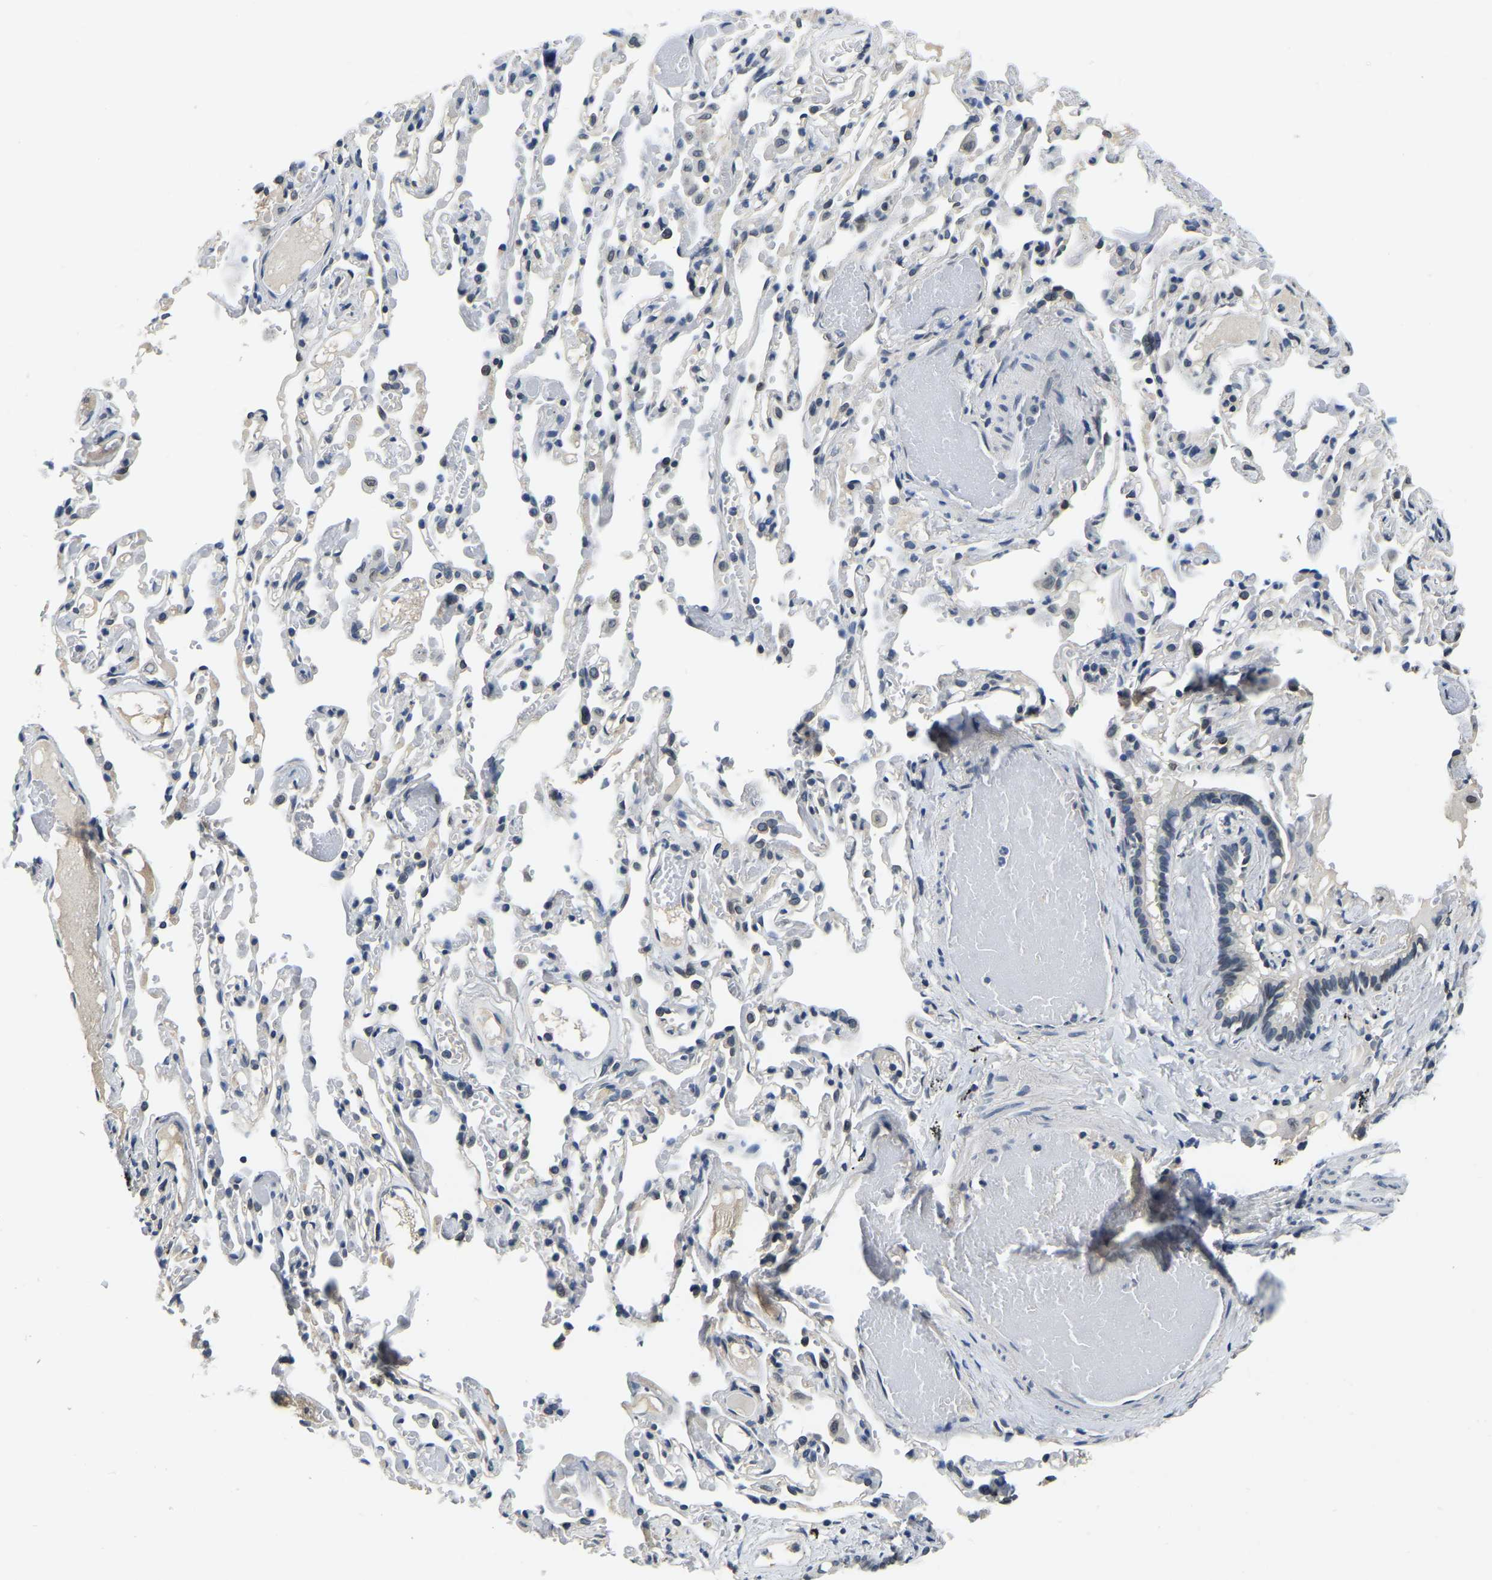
{"staining": {"intensity": "moderate", "quantity": ">75%", "location": "cytoplasmic/membranous,nuclear"}, "tissue": "bronchus", "cell_type": "Respiratory epithelial cells", "image_type": "normal", "snomed": [{"axis": "morphology", "description": "Normal tissue, NOS"}, {"axis": "morphology", "description": "Inflammation, NOS"}, {"axis": "topography", "description": "Cartilage tissue"}, {"axis": "topography", "description": "Lung"}], "caption": "This photomicrograph reveals immunohistochemistry staining of normal bronchus, with medium moderate cytoplasmic/membranous,nuclear staining in about >75% of respiratory epithelial cells.", "gene": "RANBP2", "patient": {"sex": "male", "age": 71}}